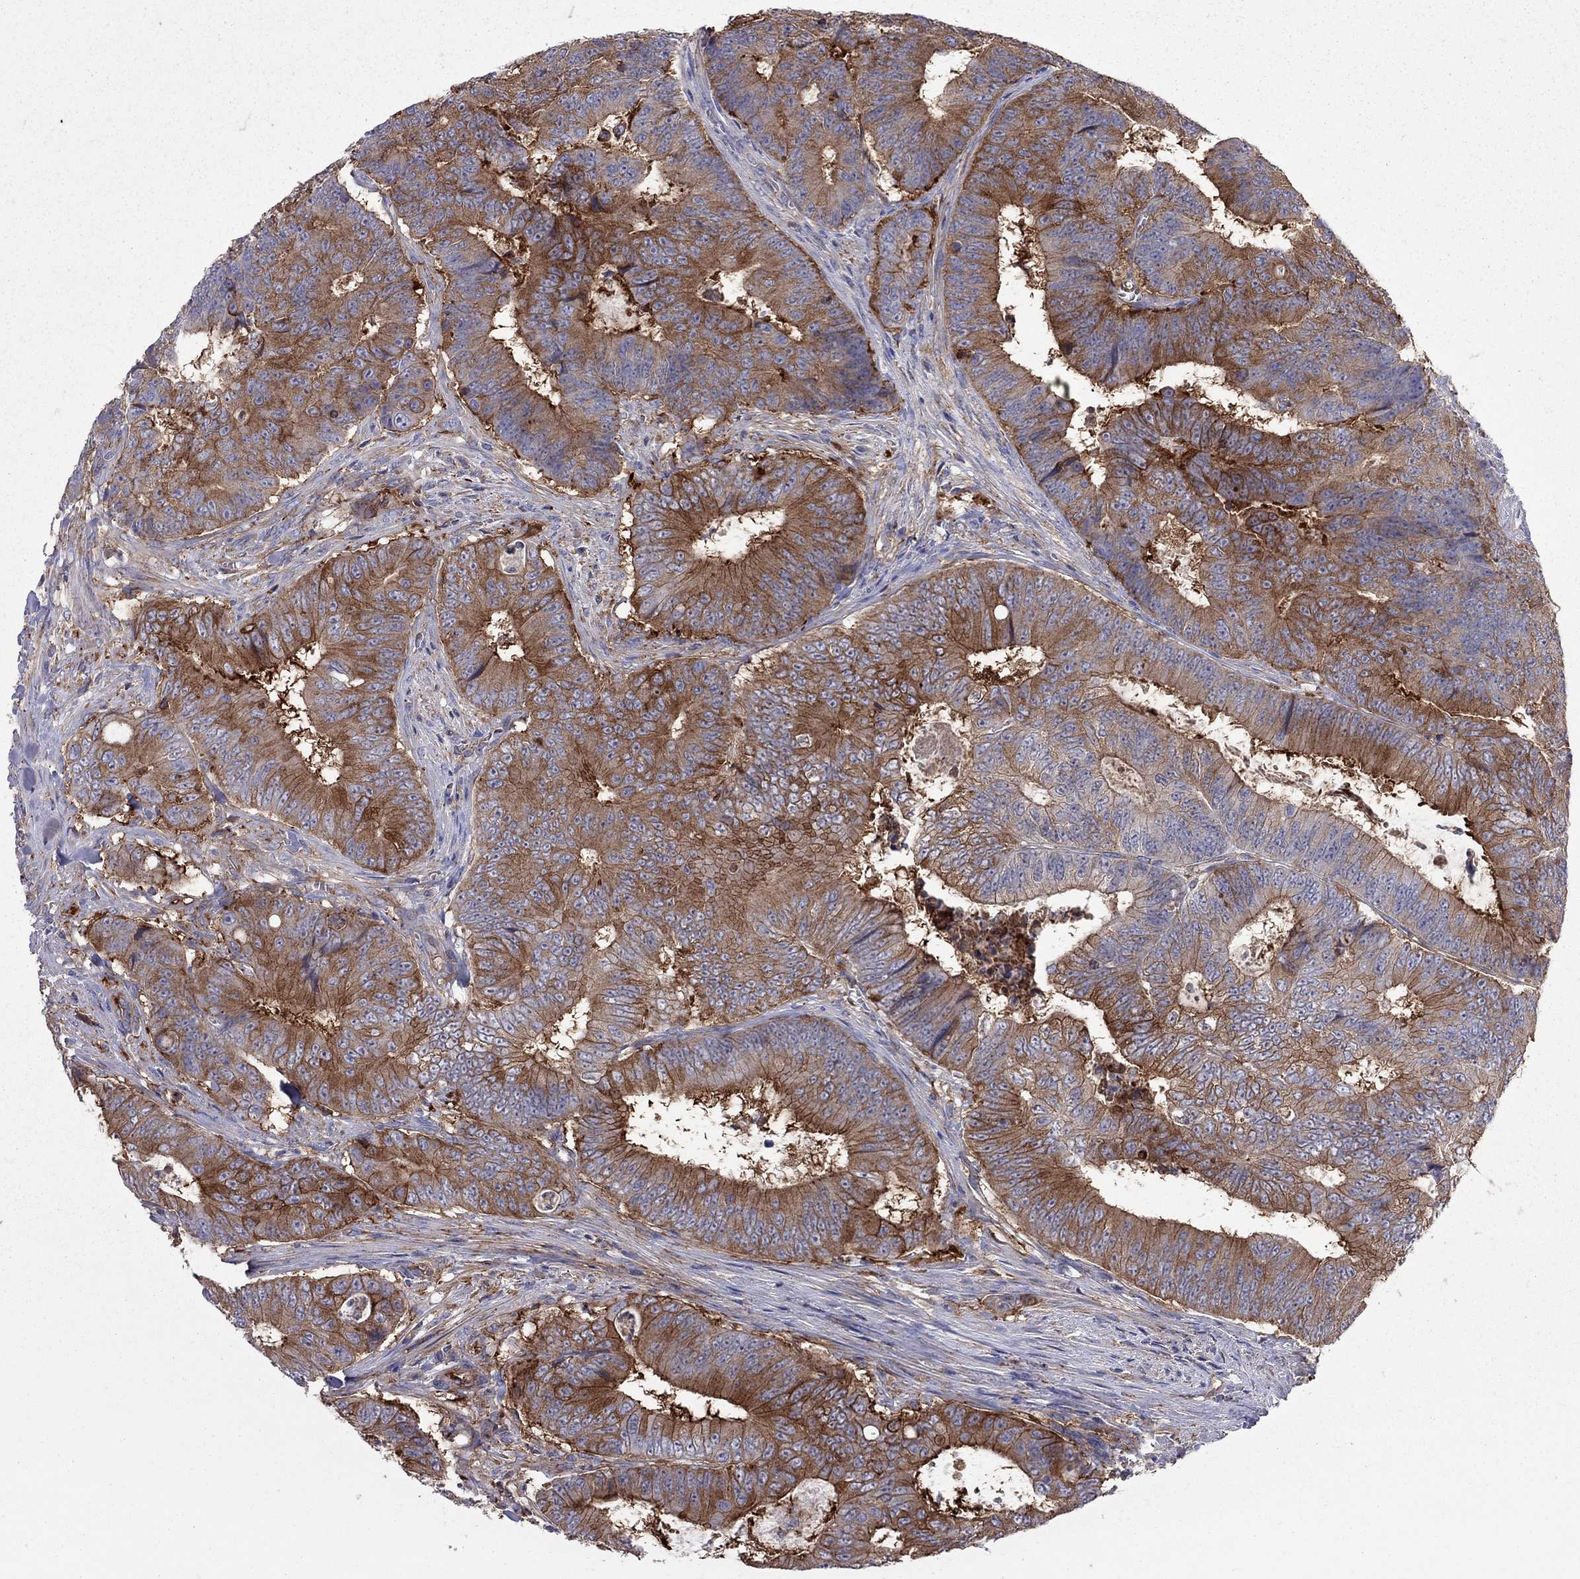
{"staining": {"intensity": "strong", "quantity": ">75%", "location": "cytoplasmic/membranous"}, "tissue": "colorectal cancer", "cell_type": "Tumor cells", "image_type": "cancer", "snomed": [{"axis": "morphology", "description": "Adenocarcinoma, NOS"}, {"axis": "topography", "description": "Colon"}], "caption": "Protein staining exhibits strong cytoplasmic/membranous staining in about >75% of tumor cells in colorectal adenocarcinoma. (brown staining indicates protein expression, while blue staining denotes nuclei).", "gene": "EIF4E3", "patient": {"sex": "female", "age": 48}}